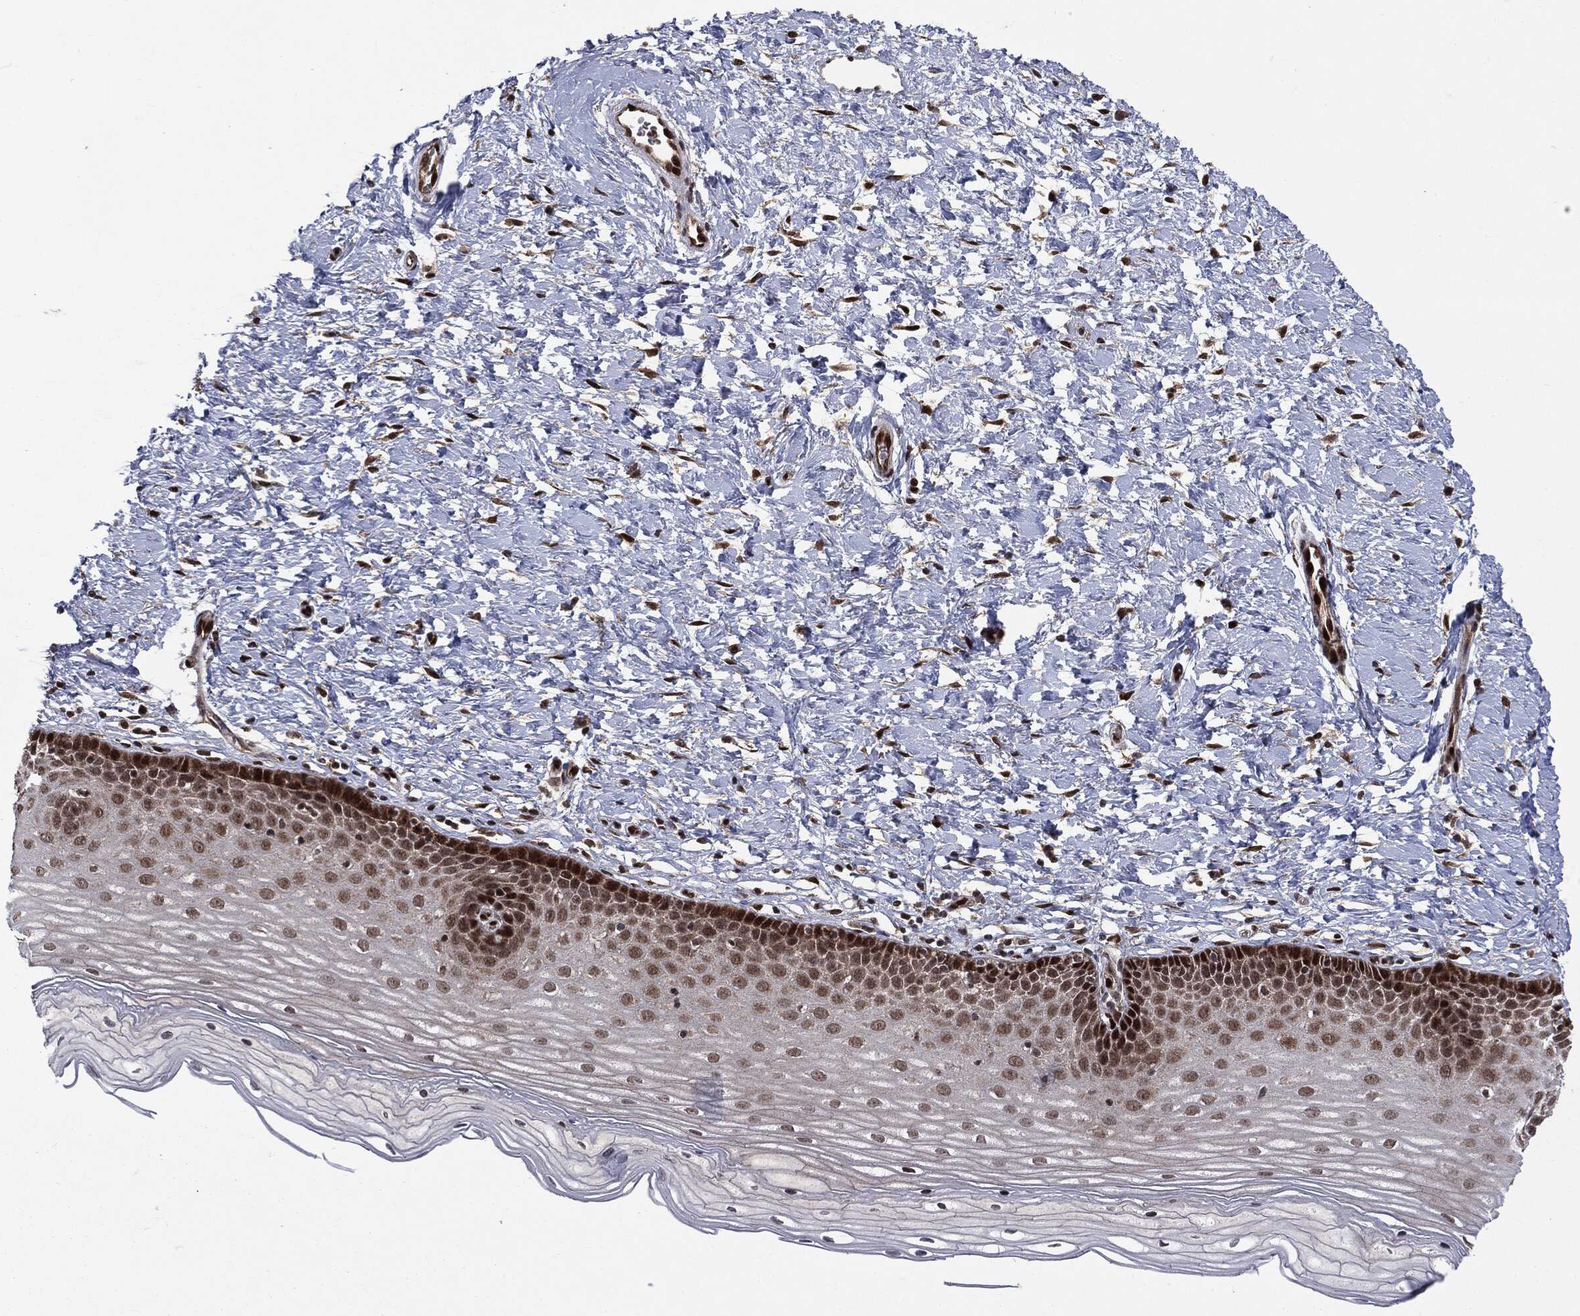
{"staining": {"intensity": "strong", "quantity": ">75%", "location": "nuclear"}, "tissue": "cervix", "cell_type": "Glandular cells", "image_type": "normal", "snomed": [{"axis": "morphology", "description": "Normal tissue, NOS"}, {"axis": "topography", "description": "Cervix"}], "caption": "DAB immunohistochemical staining of benign human cervix exhibits strong nuclear protein staining in about >75% of glandular cells. (brown staining indicates protein expression, while blue staining denotes nuclei).", "gene": "PTPA", "patient": {"sex": "female", "age": 37}}